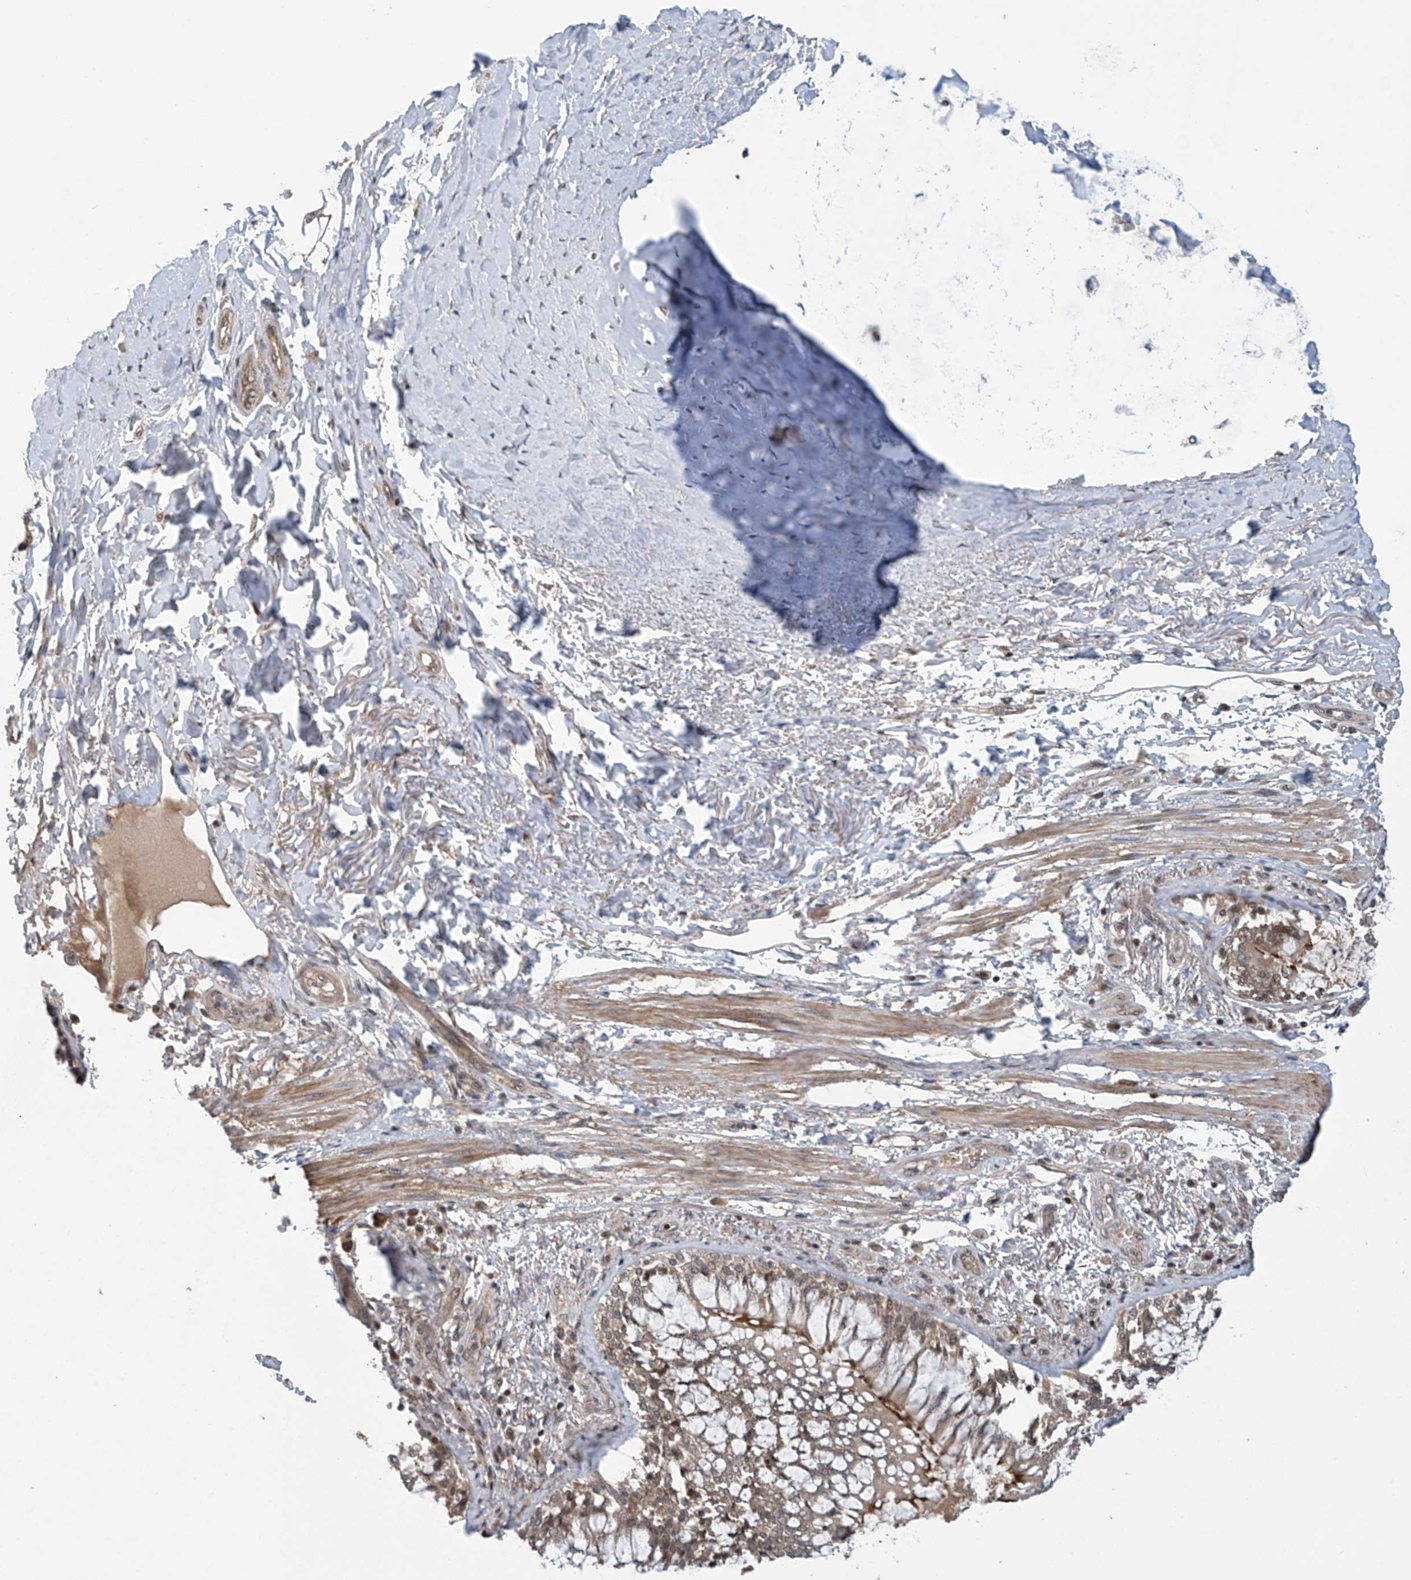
{"staining": {"intensity": "moderate", "quantity": ">75%", "location": "cytoplasmic/membranous,nuclear"}, "tissue": "adipose tissue", "cell_type": "Adipocytes", "image_type": "normal", "snomed": [{"axis": "morphology", "description": "Normal tissue, NOS"}, {"axis": "topography", "description": "Cartilage tissue"}, {"axis": "topography", "description": "Bronchus"}, {"axis": "topography", "description": "Lung"}, {"axis": "topography", "description": "Peripheral nerve tissue"}], "caption": "This photomicrograph shows immunohistochemistry staining of normal adipose tissue, with medium moderate cytoplasmic/membranous,nuclear positivity in about >75% of adipocytes.", "gene": "ABHD13", "patient": {"sex": "female", "age": 49}}